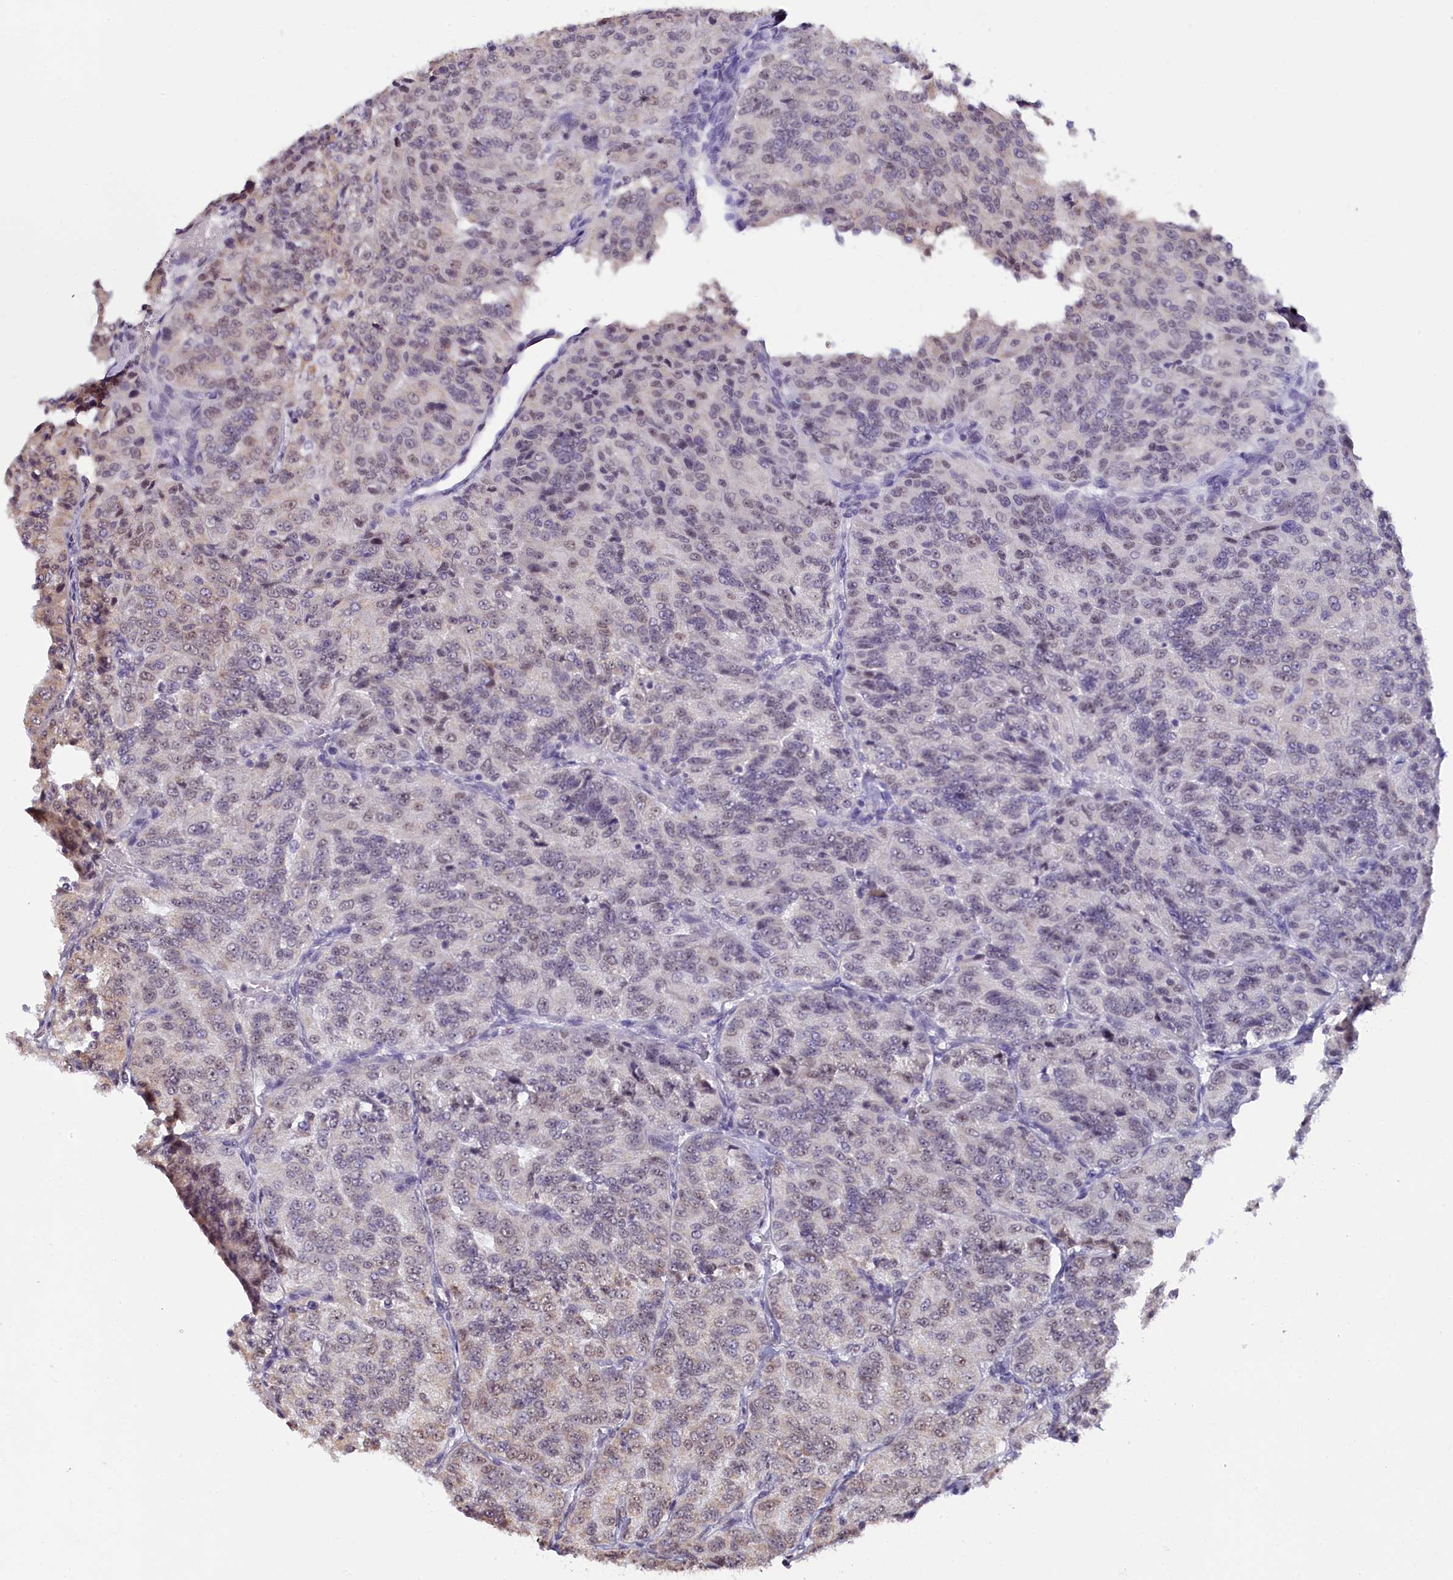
{"staining": {"intensity": "moderate", "quantity": "<25%", "location": "cytoplasmic/membranous,nuclear"}, "tissue": "renal cancer", "cell_type": "Tumor cells", "image_type": "cancer", "snomed": [{"axis": "morphology", "description": "Adenocarcinoma, NOS"}, {"axis": "topography", "description": "Kidney"}], "caption": "A low amount of moderate cytoplasmic/membranous and nuclear staining is identified in about <25% of tumor cells in renal adenocarcinoma tissue.", "gene": "NCBP1", "patient": {"sex": "female", "age": 63}}